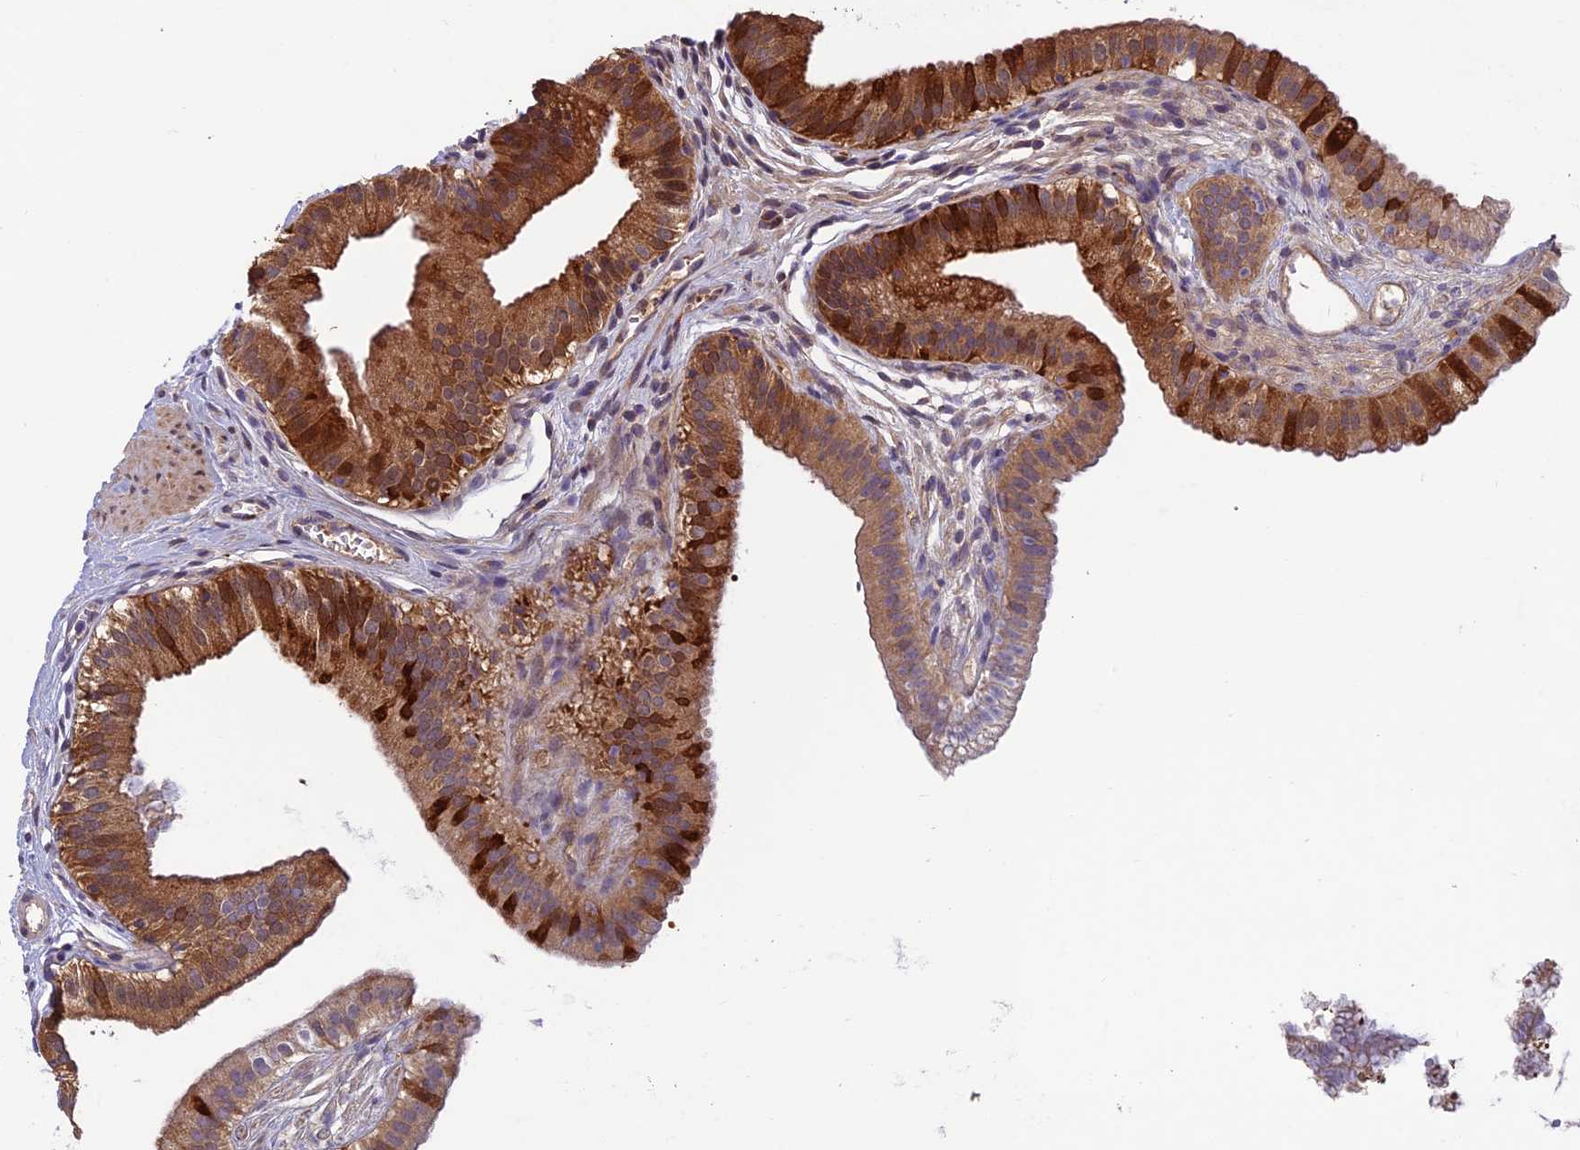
{"staining": {"intensity": "strong", "quantity": "25%-75%", "location": "cytoplasmic/membranous,nuclear"}, "tissue": "gallbladder", "cell_type": "Glandular cells", "image_type": "normal", "snomed": [{"axis": "morphology", "description": "Normal tissue, NOS"}, {"axis": "topography", "description": "Gallbladder"}], "caption": "Immunohistochemical staining of normal gallbladder reveals strong cytoplasmic/membranous,nuclear protein positivity in about 25%-75% of glandular cells. The protein is shown in brown color, while the nuclei are stained blue.", "gene": "CCDC15", "patient": {"sex": "female", "age": 54}}